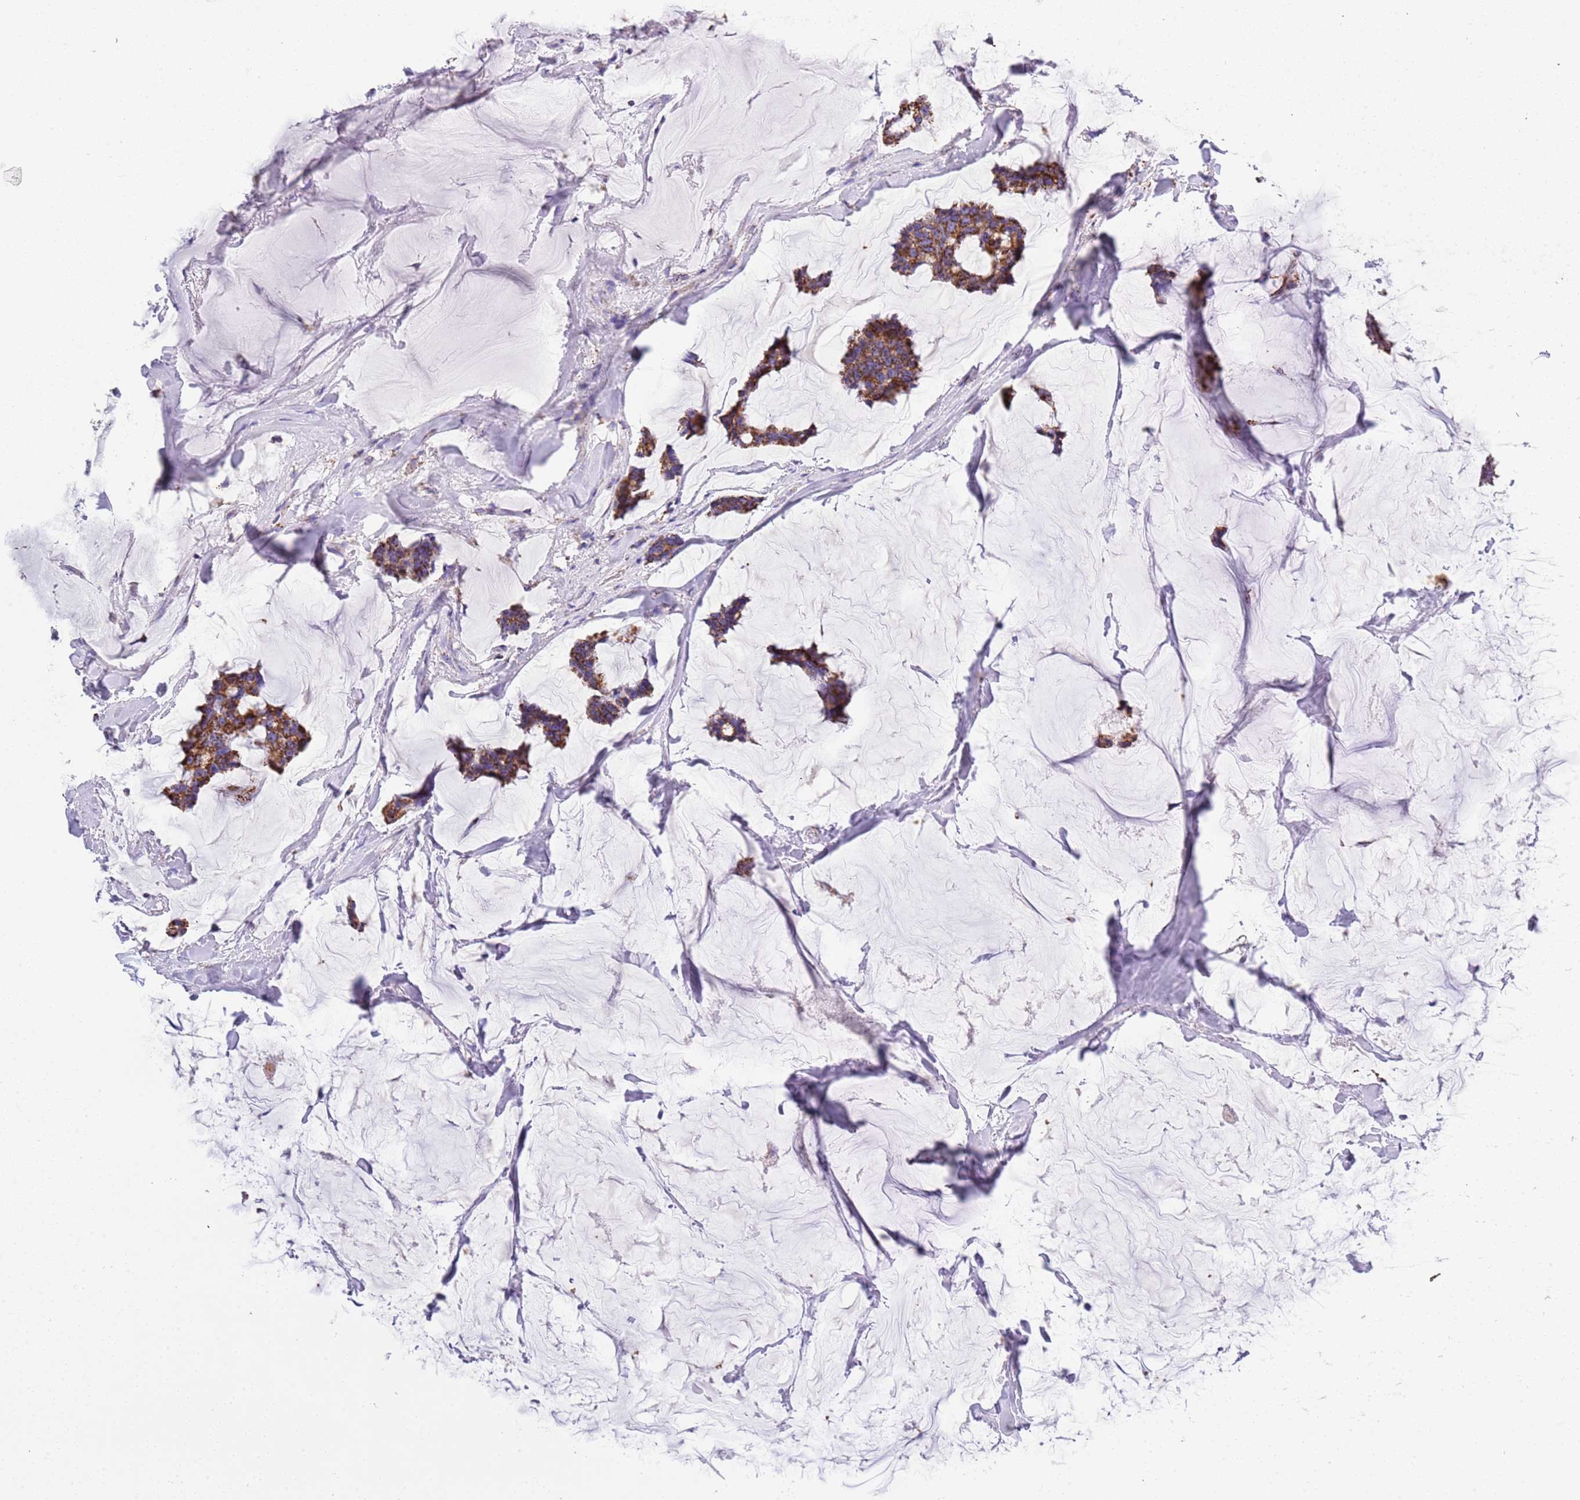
{"staining": {"intensity": "strong", "quantity": ">75%", "location": "cytoplasmic/membranous"}, "tissue": "breast cancer", "cell_type": "Tumor cells", "image_type": "cancer", "snomed": [{"axis": "morphology", "description": "Duct carcinoma"}, {"axis": "topography", "description": "Breast"}], "caption": "This is an image of immunohistochemistry staining of breast cancer (intraductal carcinoma), which shows strong staining in the cytoplasmic/membranous of tumor cells.", "gene": "SUCLG2", "patient": {"sex": "female", "age": 93}}